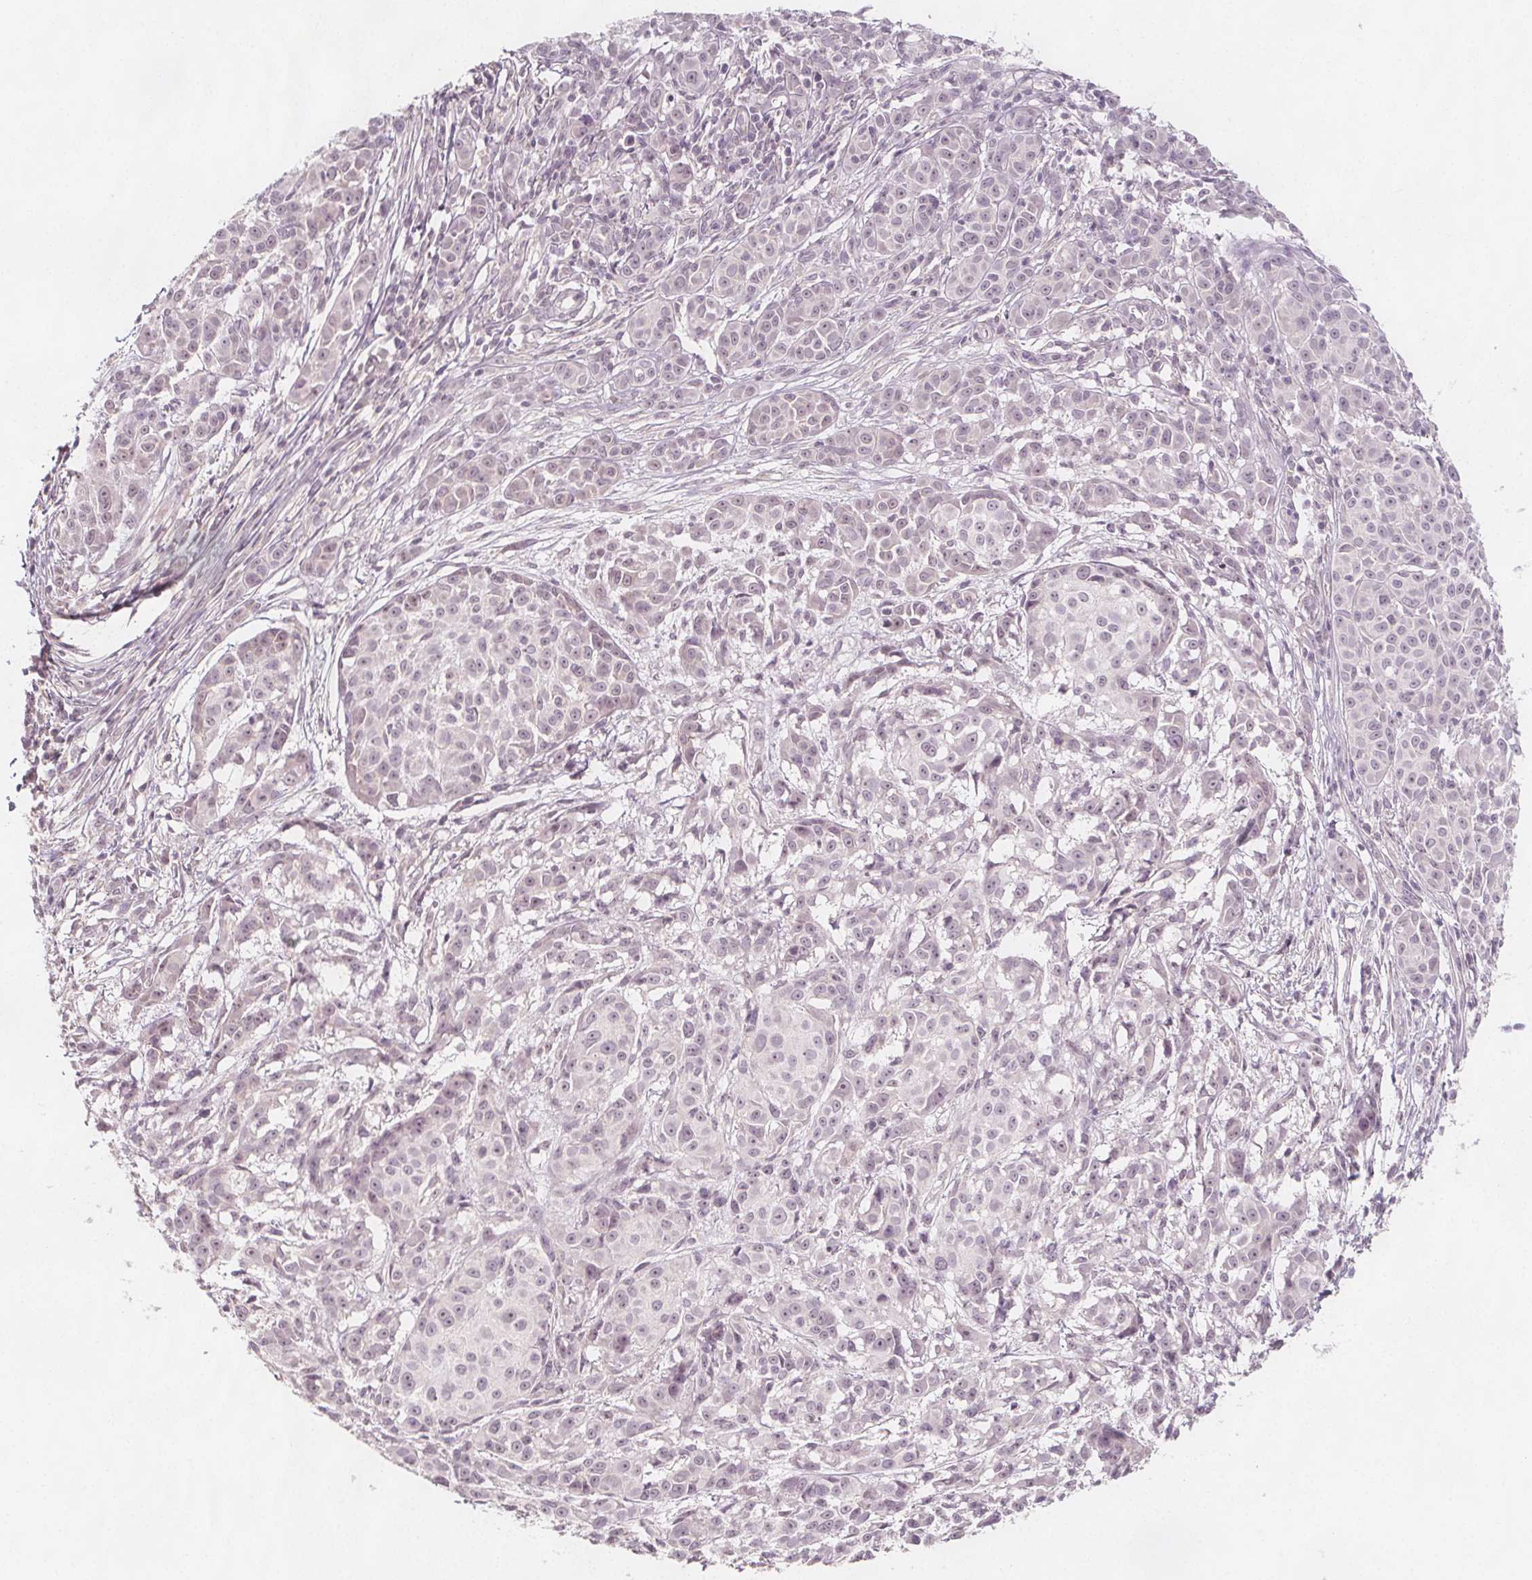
{"staining": {"intensity": "negative", "quantity": "none", "location": "none"}, "tissue": "melanoma", "cell_type": "Tumor cells", "image_type": "cancer", "snomed": [{"axis": "morphology", "description": "Malignant melanoma, NOS"}, {"axis": "topography", "description": "Skin"}], "caption": "Malignant melanoma was stained to show a protein in brown. There is no significant expression in tumor cells. Brightfield microscopy of IHC stained with DAB (3,3'-diaminobenzidine) (brown) and hematoxylin (blue), captured at high magnification.", "gene": "C1orf167", "patient": {"sex": "male", "age": 48}}